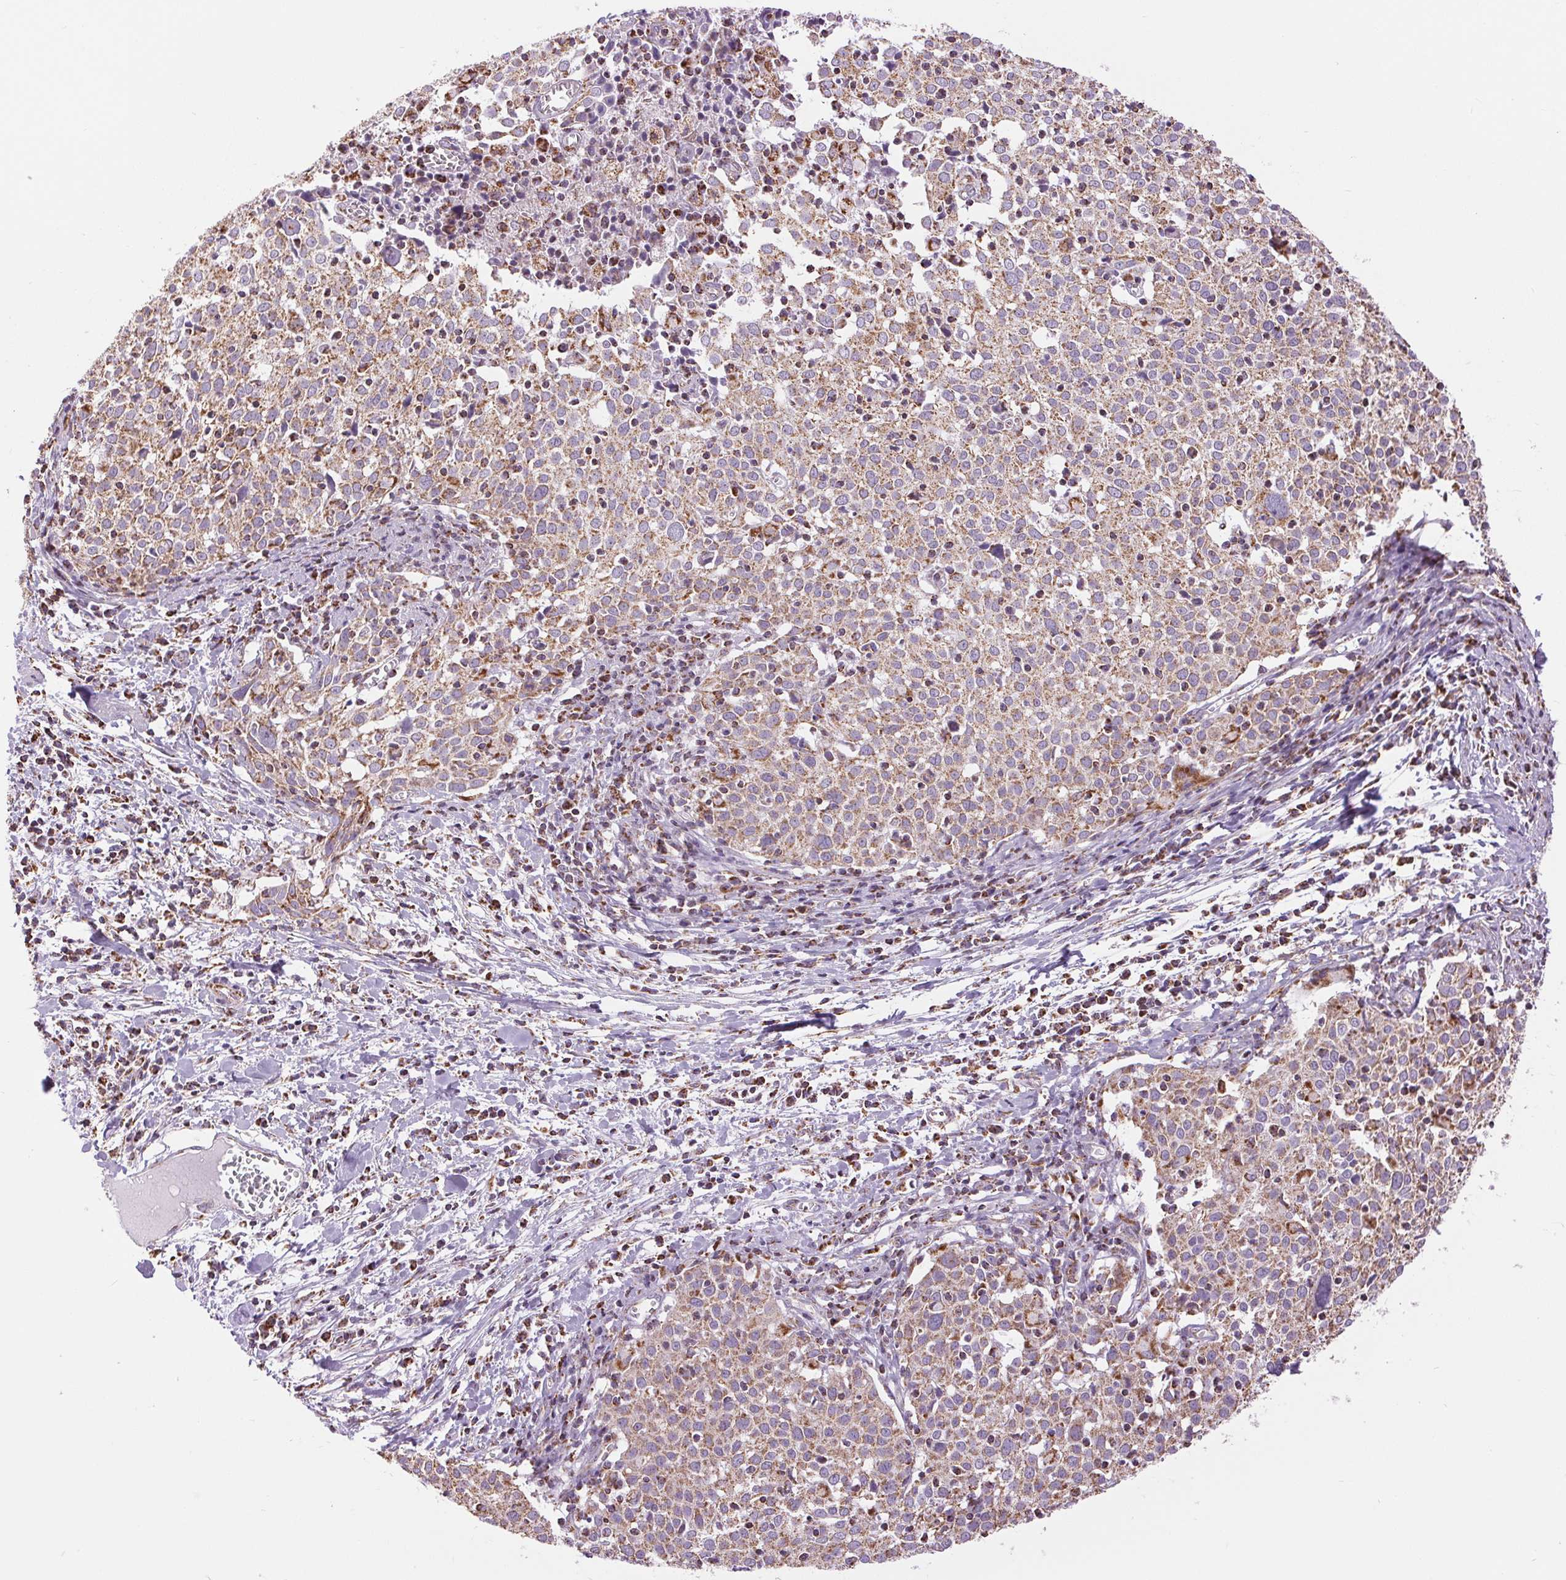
{"staining": {"intensity": "moderate", "quantity": ">75%", "location": "cytoplasmic/membranous"}, "tissue": "cervical cancer", "cell_type": "Tumor cells", "image_type": "cancer", "snomed": [{"axis": "morphology", "description": "Squamous cell carcinoma, NOS"}, {"axis": "topography", "description": "Cervix"}], "caption": "A histopathology image showing moderate cytoplasmic/membranous expression in about >75% of tumor cells in squamous cell carcinoma (cervical), as visualized by brown immunohistochemical staining.", "gene": "ATP5PB", "patient": {"sex": "female", "age": 39}}